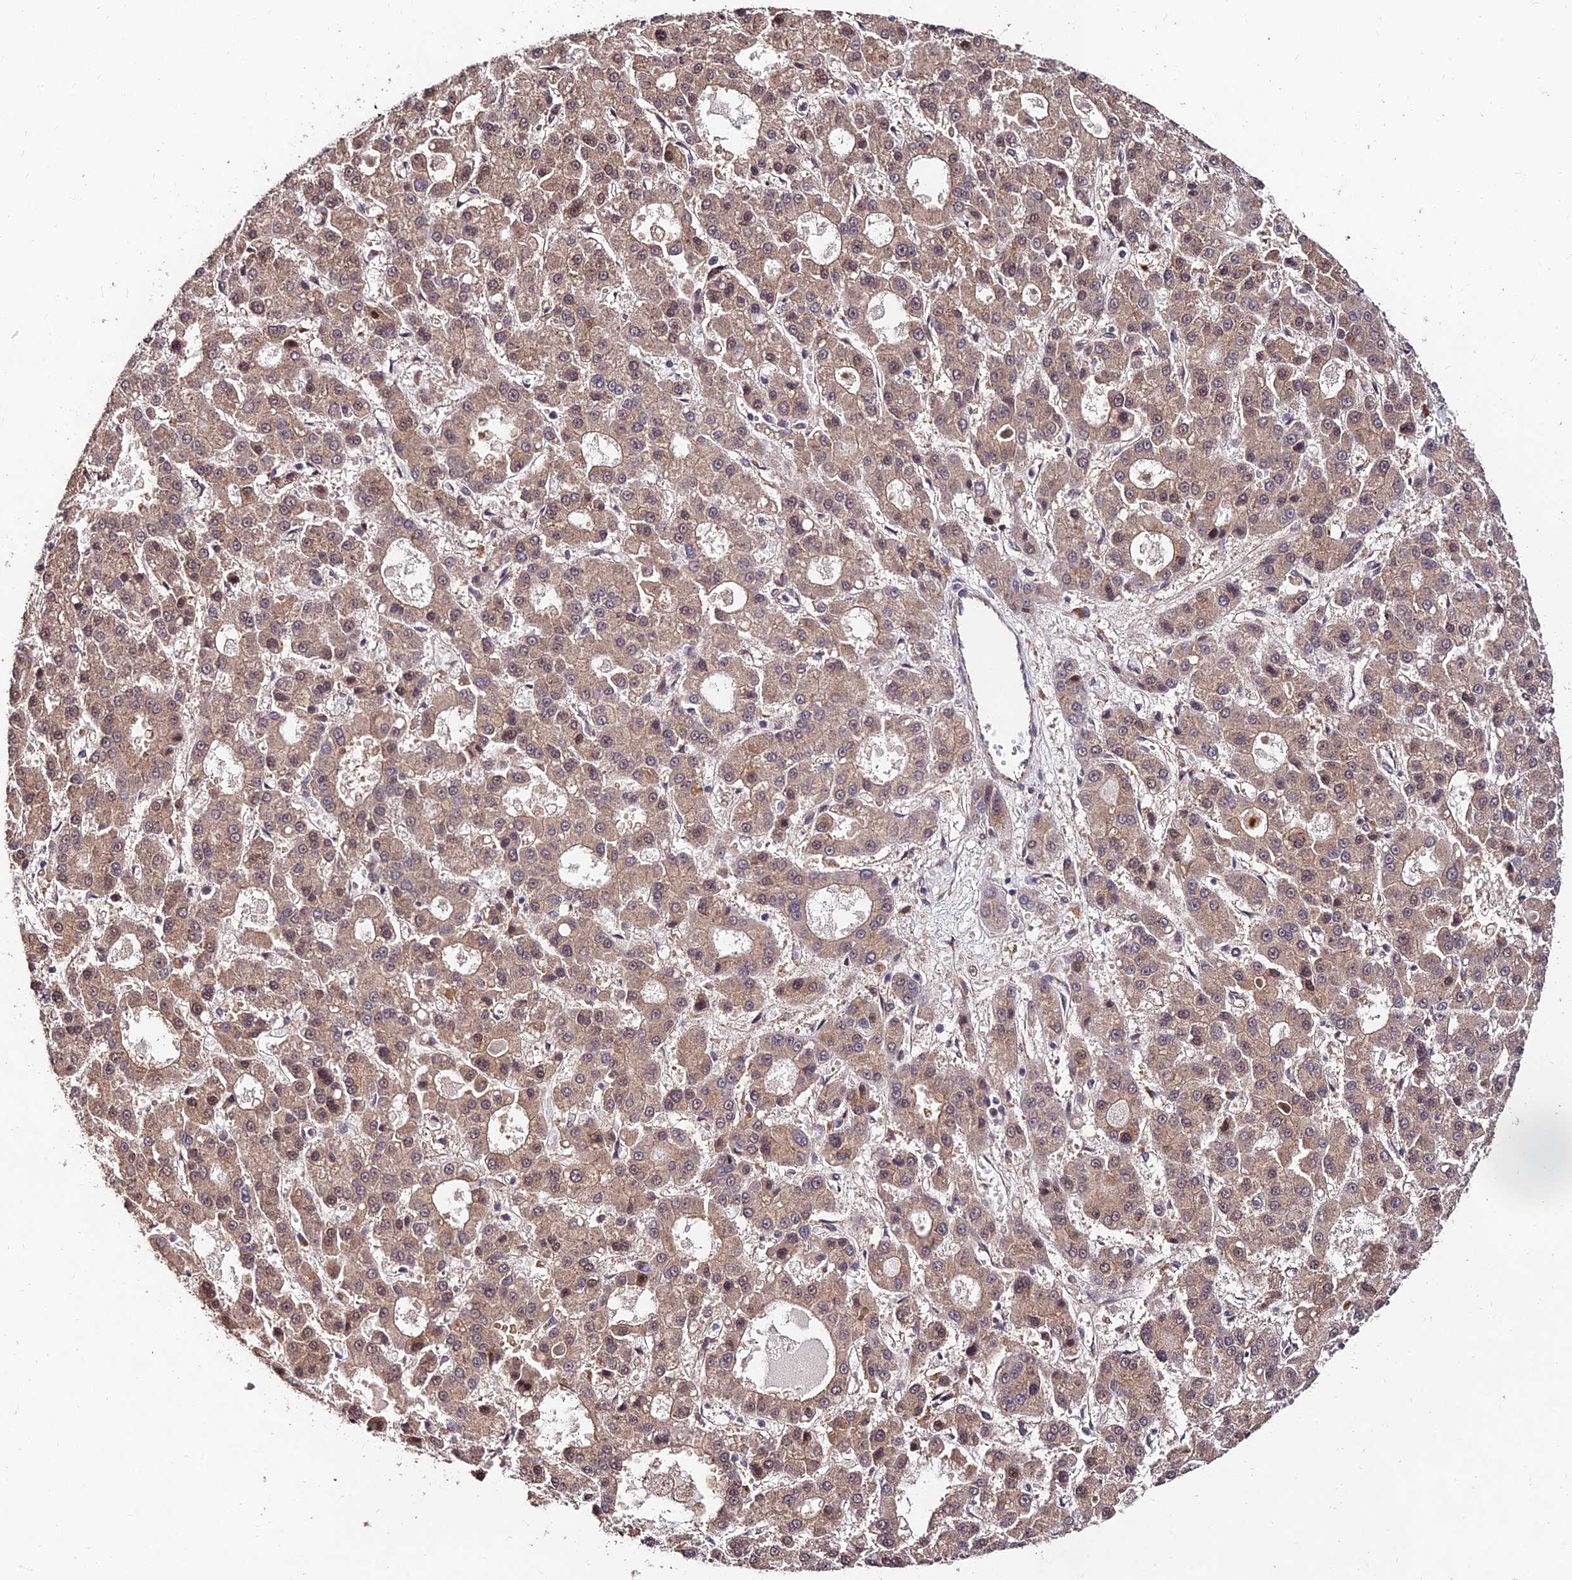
{"staining": {"intensity": "weak", "quantity": ">75%", "location": "cytoplasmic/membranous,nuclear"}, "tissue": "liver cancer", "cell_type": "Tumor cells", "image_type": "cancer", "snomed": [{"axis": "morphology", "description": "Carcinoma, Hepatocellular, NOS"}, {"axis": "topography", "description": "Liver"}], "caption": "A high-resolution image shows IHC staining of liver cancer, which reveals weak cytoplasmic/membranous and nuclear positivity in approximately >75% of tumor cells. (DAB (3,3'-diaminobenzidine) IHC, brown staining for protein, blue staining for nuclei).", "gene": "MKKS", "patient": {"sex": "male", "age": 70}}